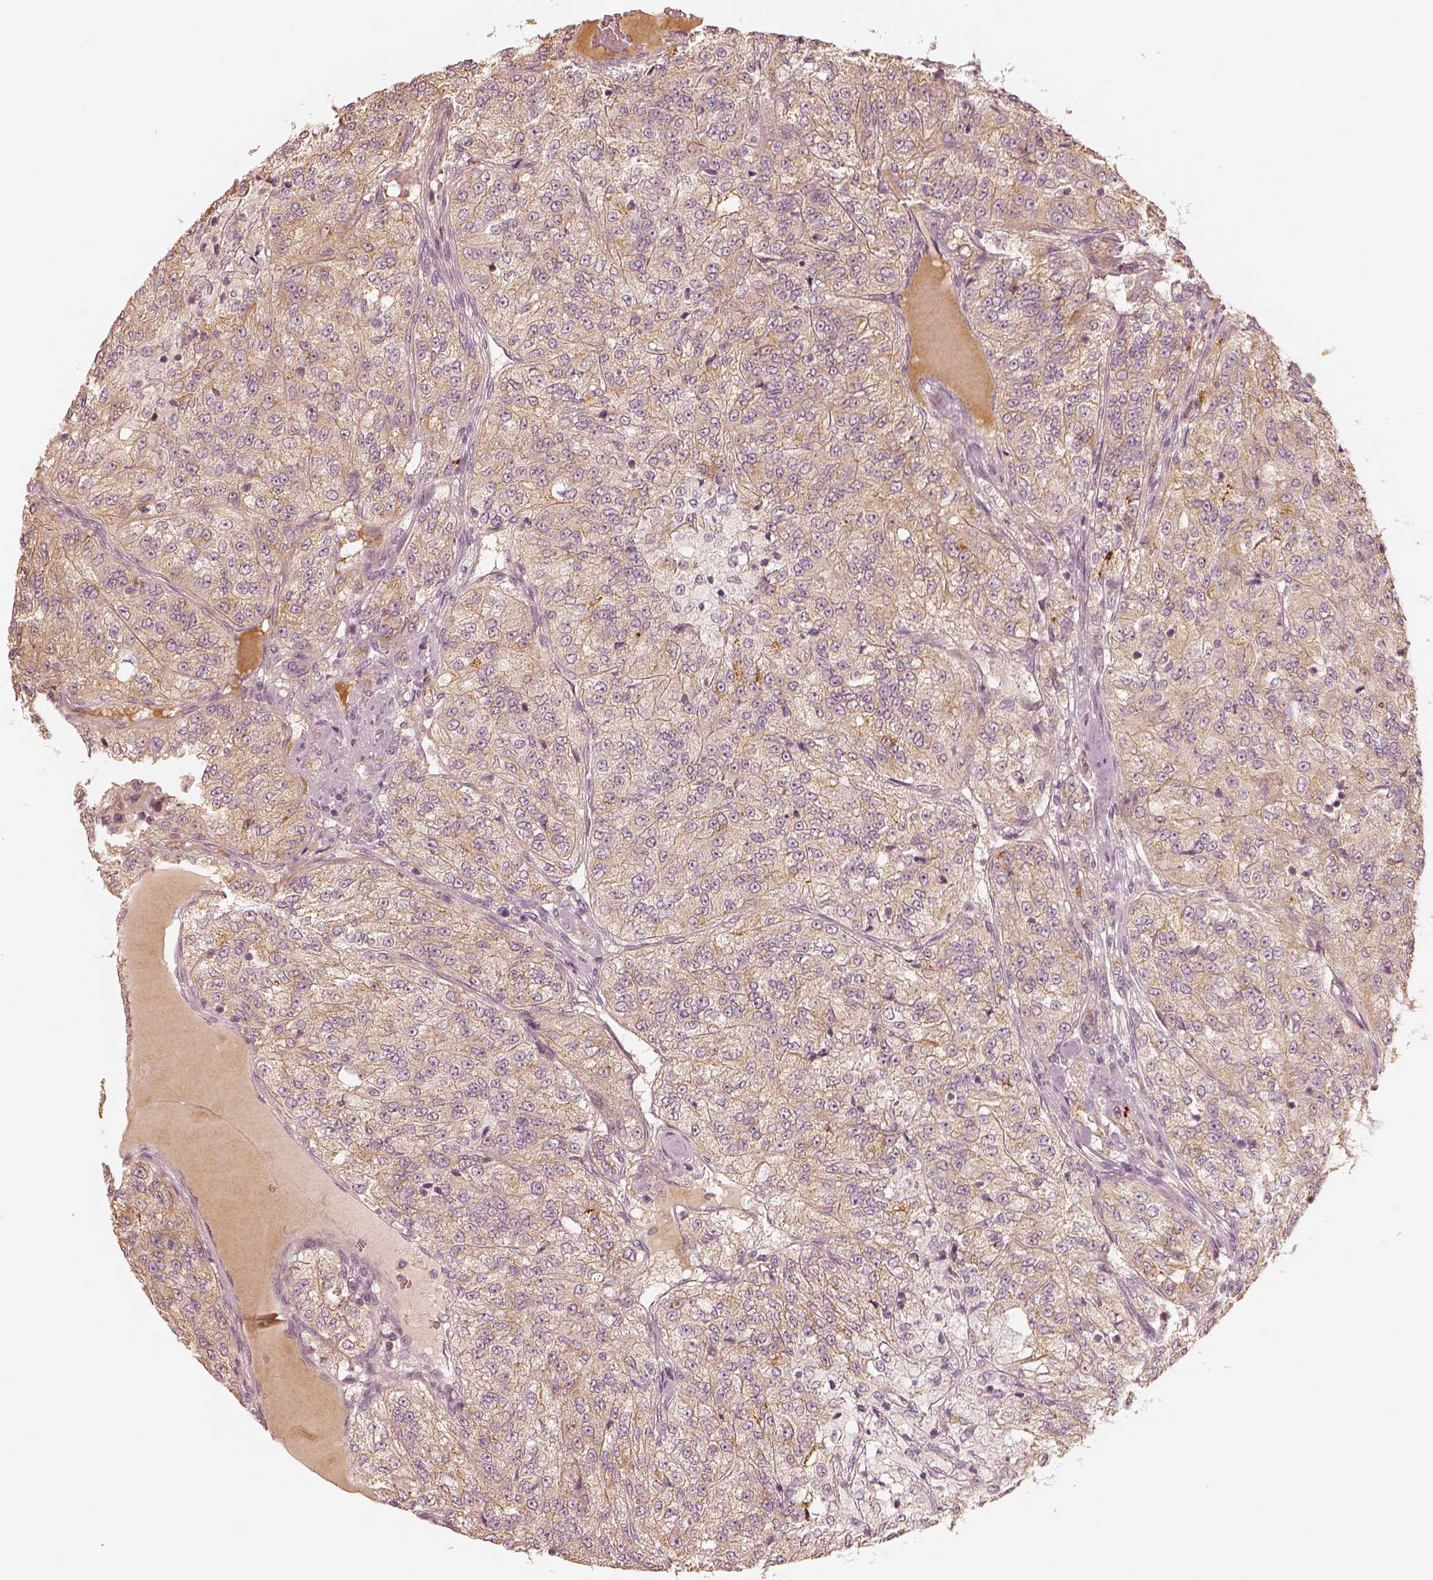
{"staining": {"intensity": "weak", "quantity": "25%-75%", "location": "cytoplasmic/membranous"}, "tissue": "renal cancer", "cell_type": "Tumor cells", "image_type": "cancer", "snomed": [{"axis": "morphology", "description": "Adenocarcinoma, NOS"}, {"axis": "topography", "description": "Kidney"}], "caption": "A photomicrograph showing weak cytoplasmic/membranous staining in approximately 25%-75% of tumor cells in adenocarcinoma (renal), as visualized by brown immunohistochemical staining.", "gene": "GORASP2", "patient": {"sex": "female", "age": 63}}